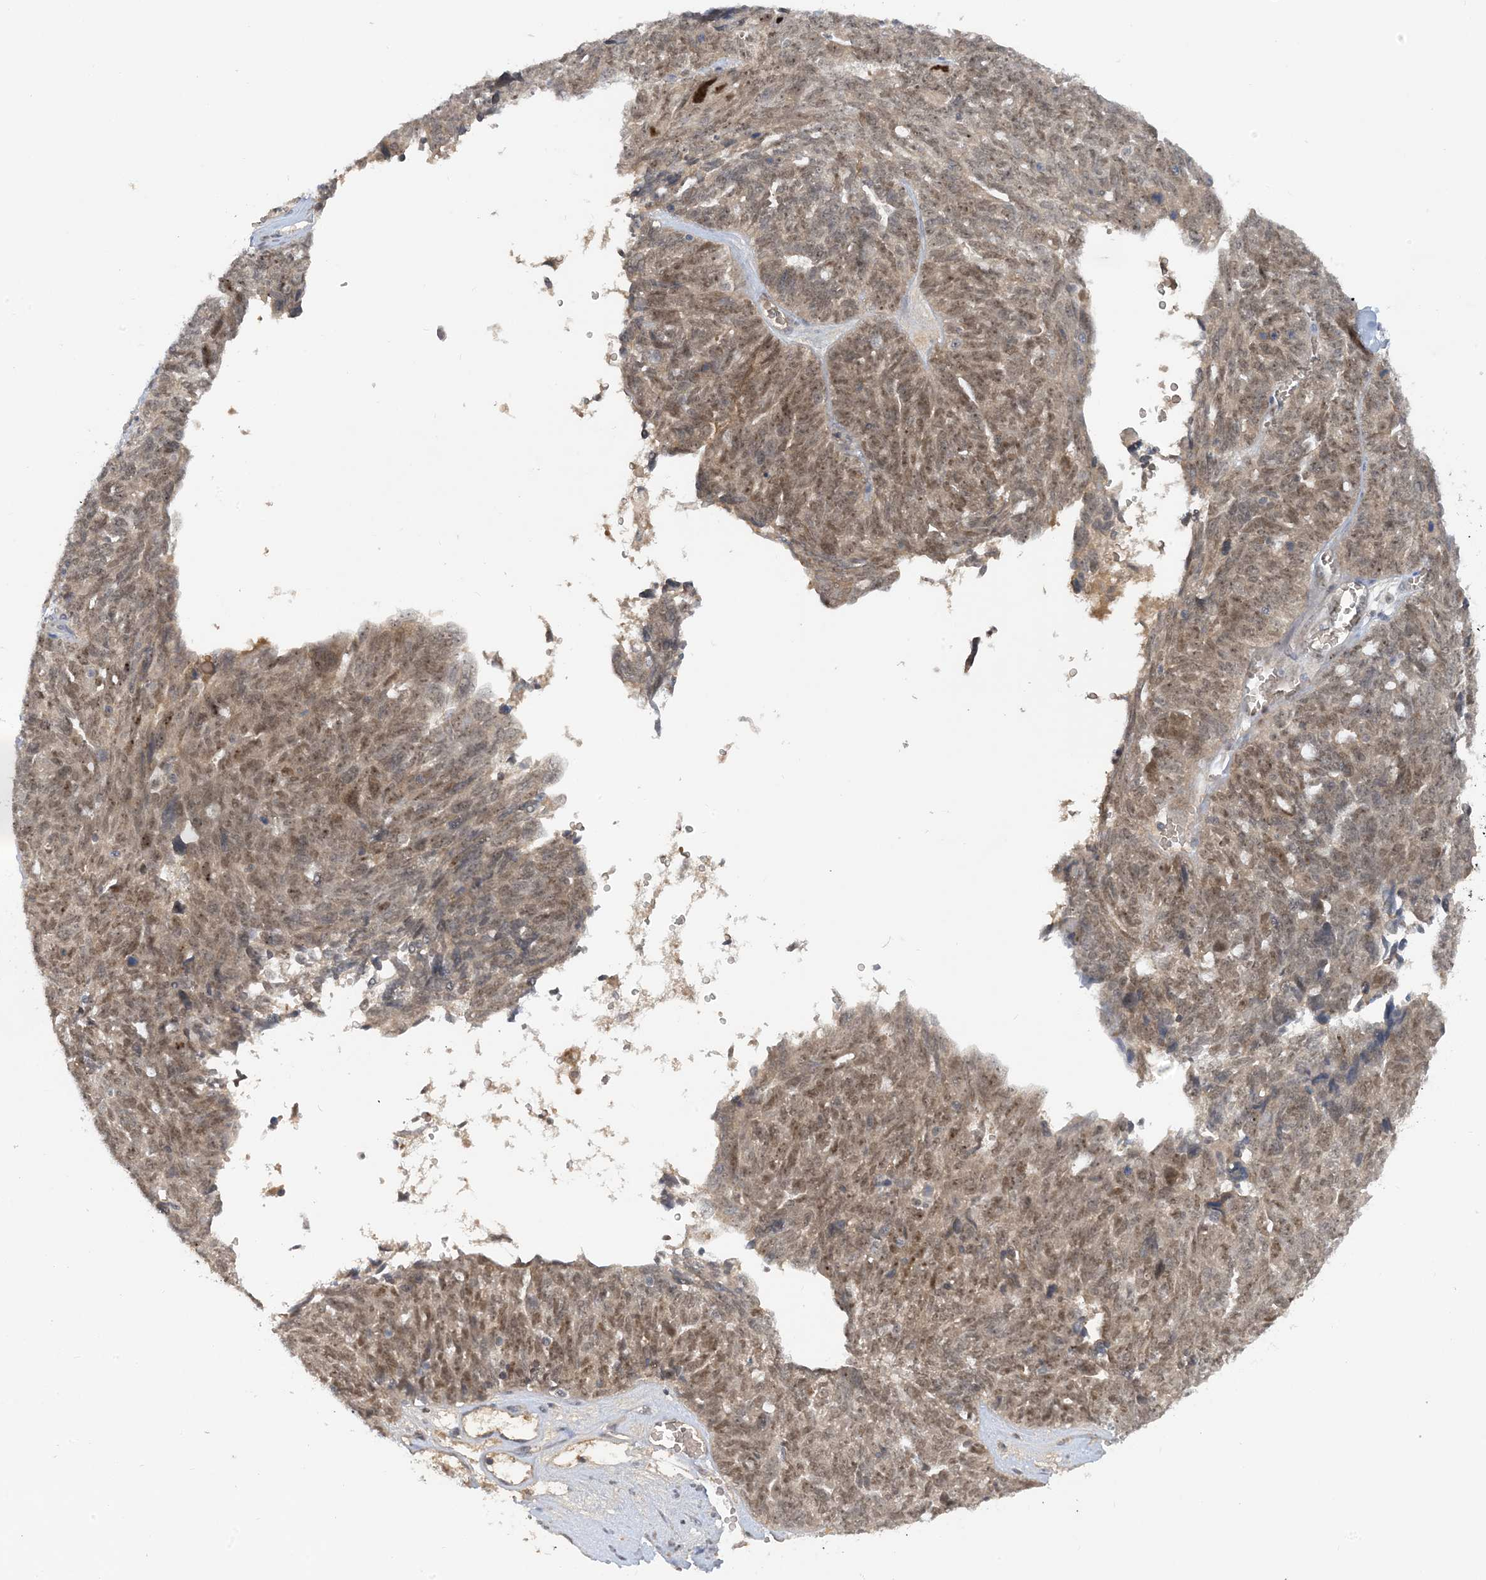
{"staining": {"intensity": "moderate", "quantity": ">75%", "location": "nuclear"}, "tissue": "ovarian cancer", "cell_type": "Tumor cells", "image_type": "cancer", "snomed": [{"axis": "morphology", "description": "Cystadenocarcinoma, serous, NOS"}, {"axis": "topography", "description": "Ovary"}], "caption": "Protein staining shows moderate nuclear staining in approximately >75% of tumor cells in ovarian cancer (serous cystadenocarcinoma).", "gene": "UBE2E1", "patient": {"sex": "female", "age": 79}}